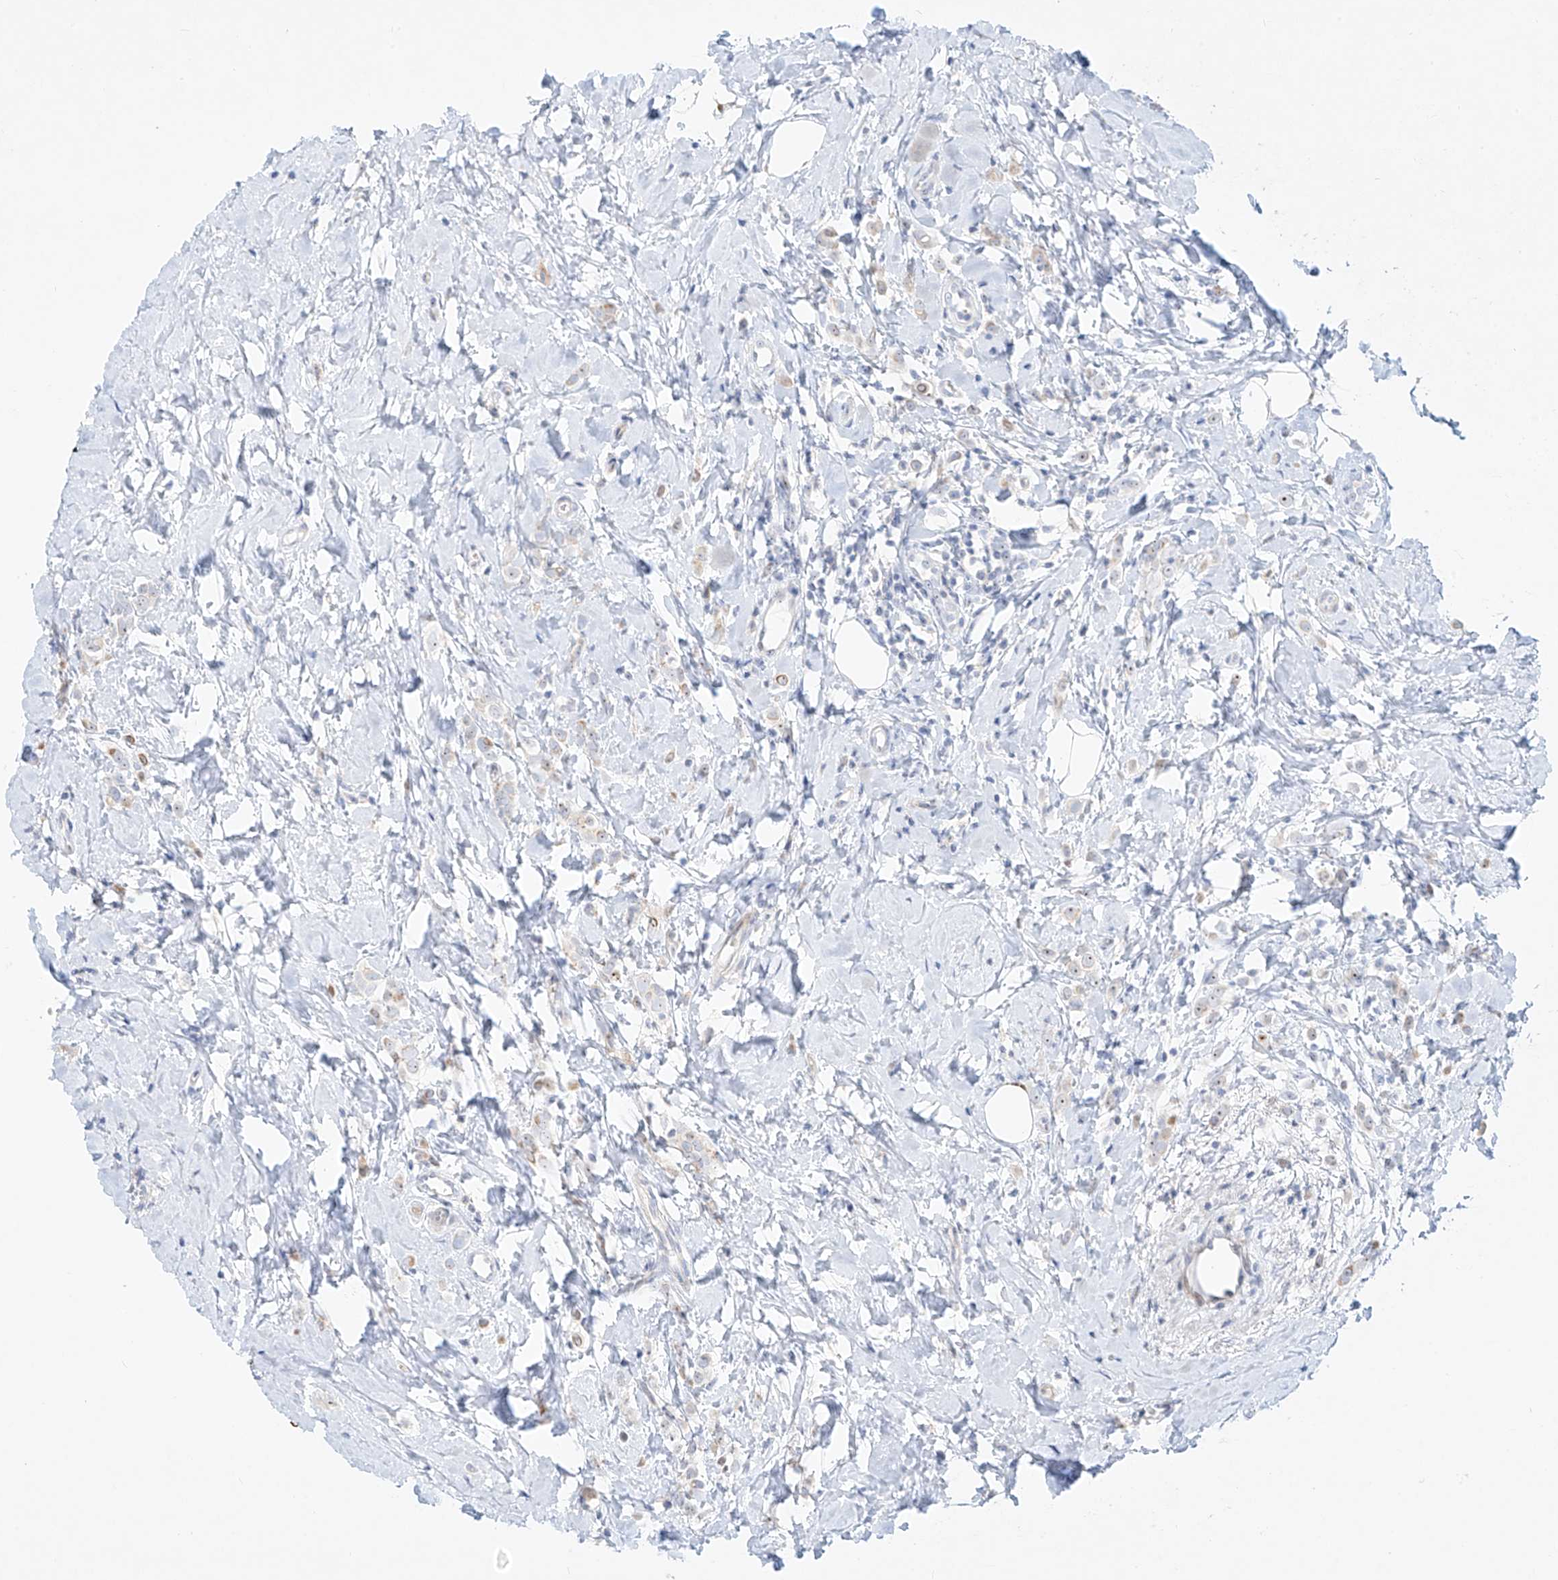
{"staining": {"intensity": "negative", "quantity": "none", "location": "none"}, "tissue": "breast cancer", "cell_type": "Tumor cells", "image_type": "cancer", "snomed": [{"axis": "morphology", "description": "Lobular carcinoma"}, {"axis": "topography", "description": "Breast"}], "caption": "This is an immunohistochemistry image of breast cancer. There is no positivity in tumor cells.", "gene": "SNU13", "patient": {"sex": "female", "age": 47}}